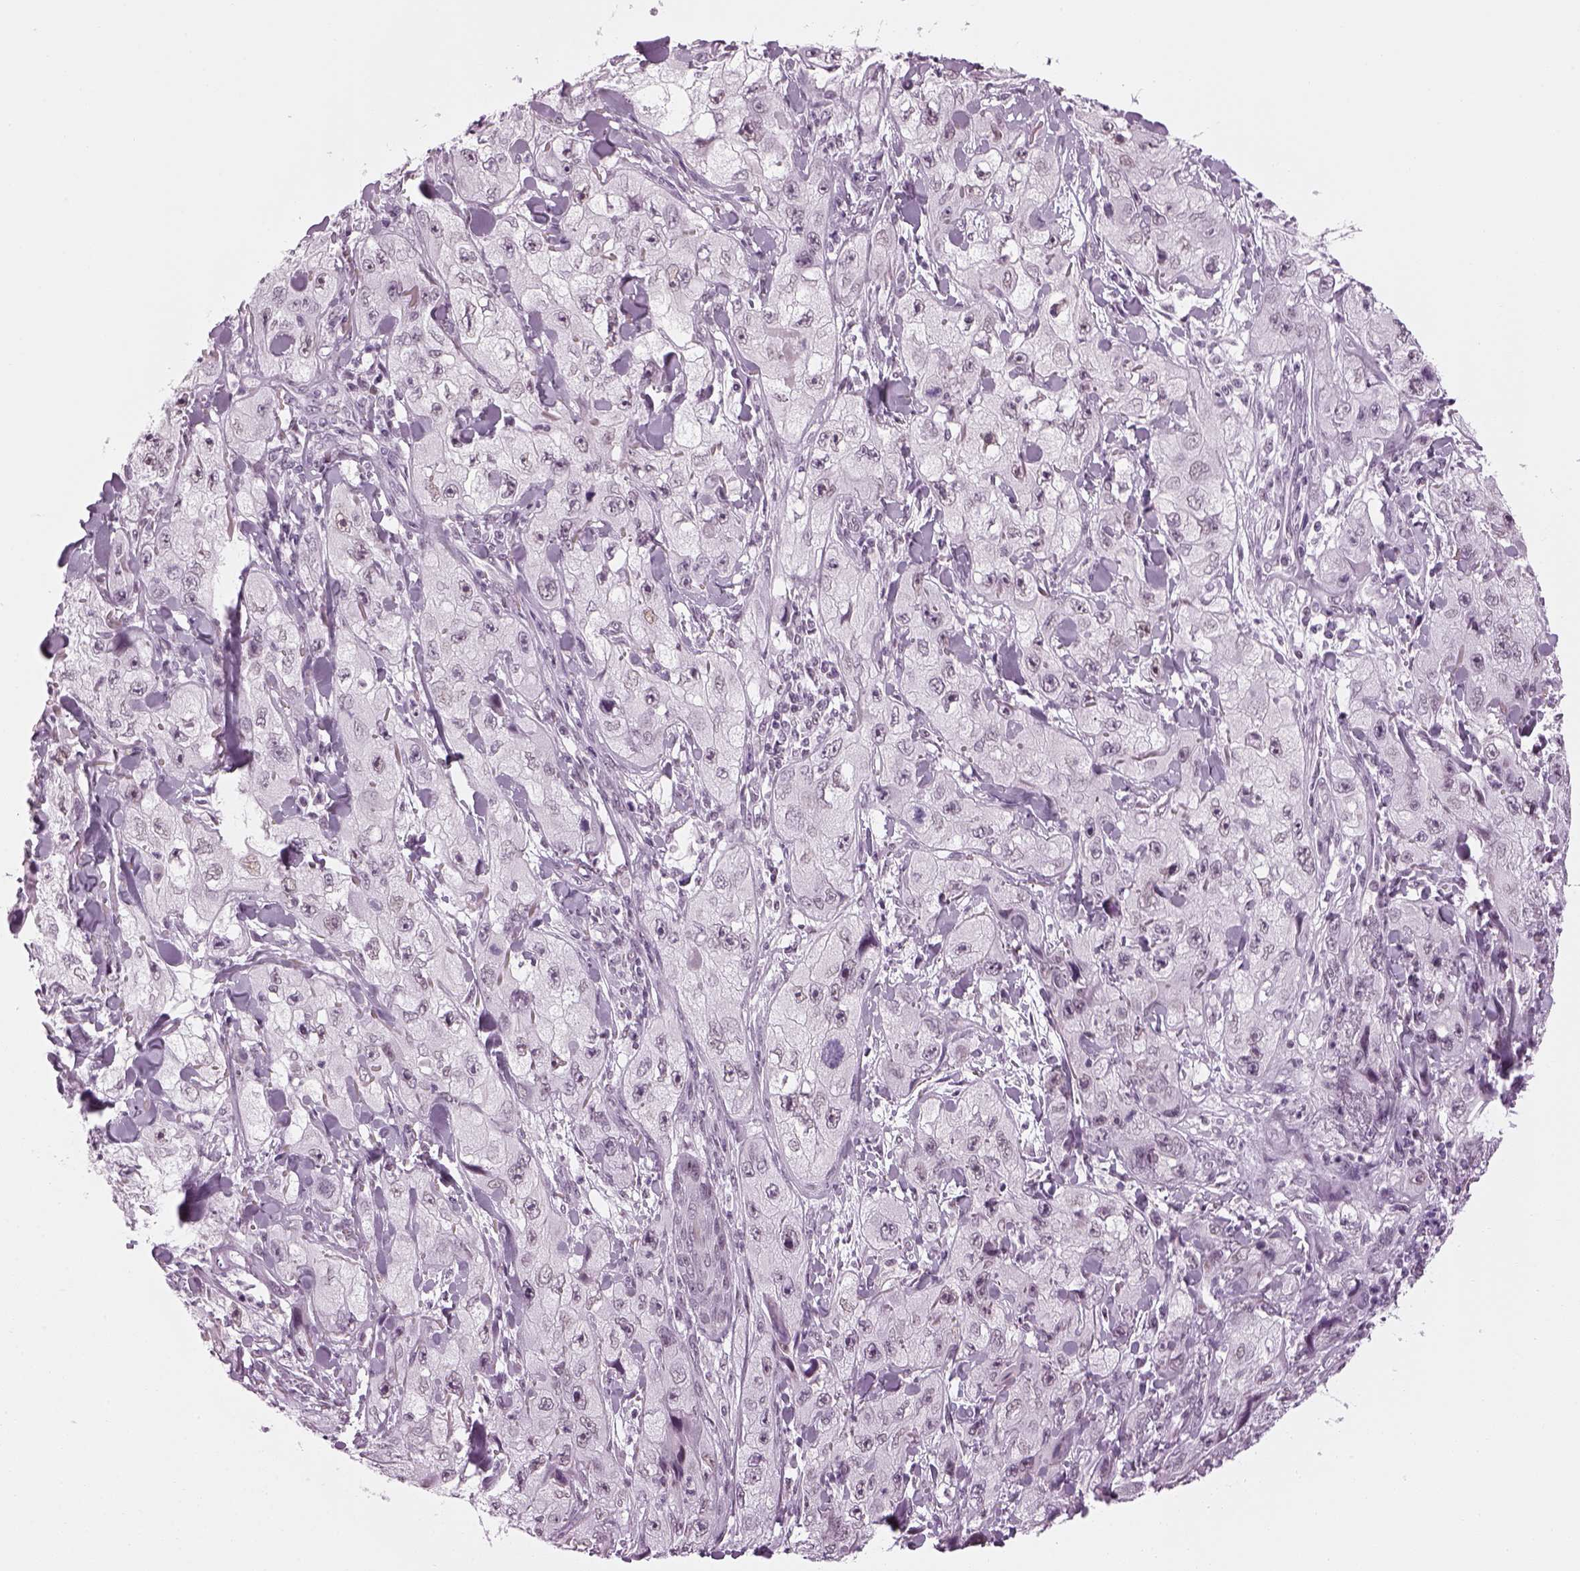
{"staining": {"intensity": "negative", "quantity": "none", "location": "none"}, "tissue": "skin cancer", "cell_type": "Tumor cells", "image_type": "cancer", "snomed": [{"axis": "morphology", "description": "Squamous cell carcinoma, NOS"}, {"axis": "topography", "description": "Skin"}, {"axis": "topography", "description": "Subcutis"}], "caption": "Human skin cancer (squamous cell carcinoma) stained for a protein using immunohistochemistry demonstrates no staining in tumor cells.", "gene": "KCNG2", "patient": {"sex": "male", "age": 73}}